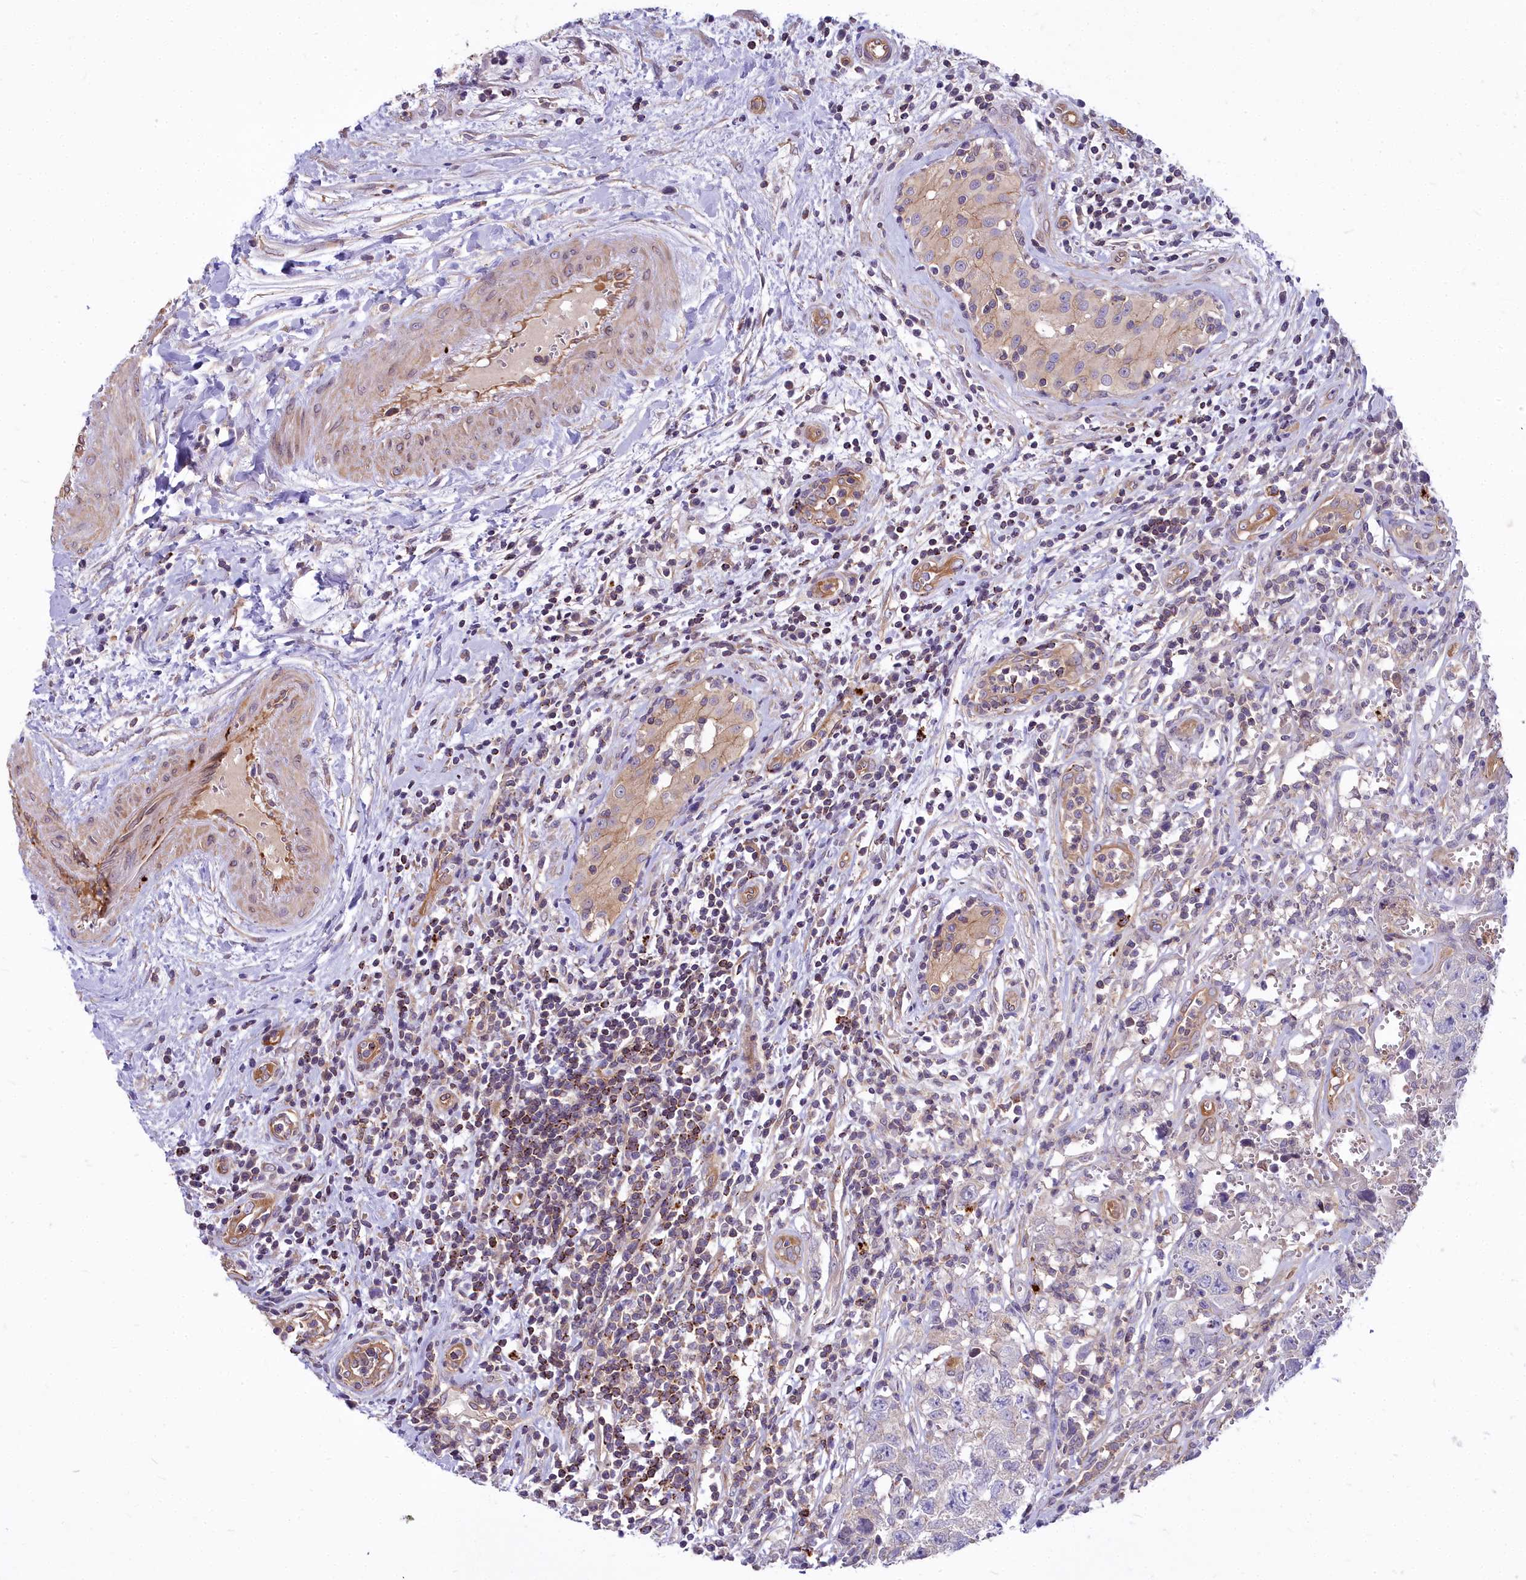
{"staining": {"intensity": "negative", "quantity": "none", "location": "none"}, "tissue": "testis cancer", "cell_type": "Tumor cells", "image_type": "cancer", "snomed": [{"axis": "morphology", "description": "Seminoma, NOS"}, {"axis": "morphology", "description": "Carcinoma, Embryonal, NOS"}, {"axis": "topography", "description": "Testis"}], "caption": "There is no significant positivity in tumor cells of testis cancer (seminoma).", "gene": "HLA-DOA", "patient": {"sex": "male", "age": 29}}